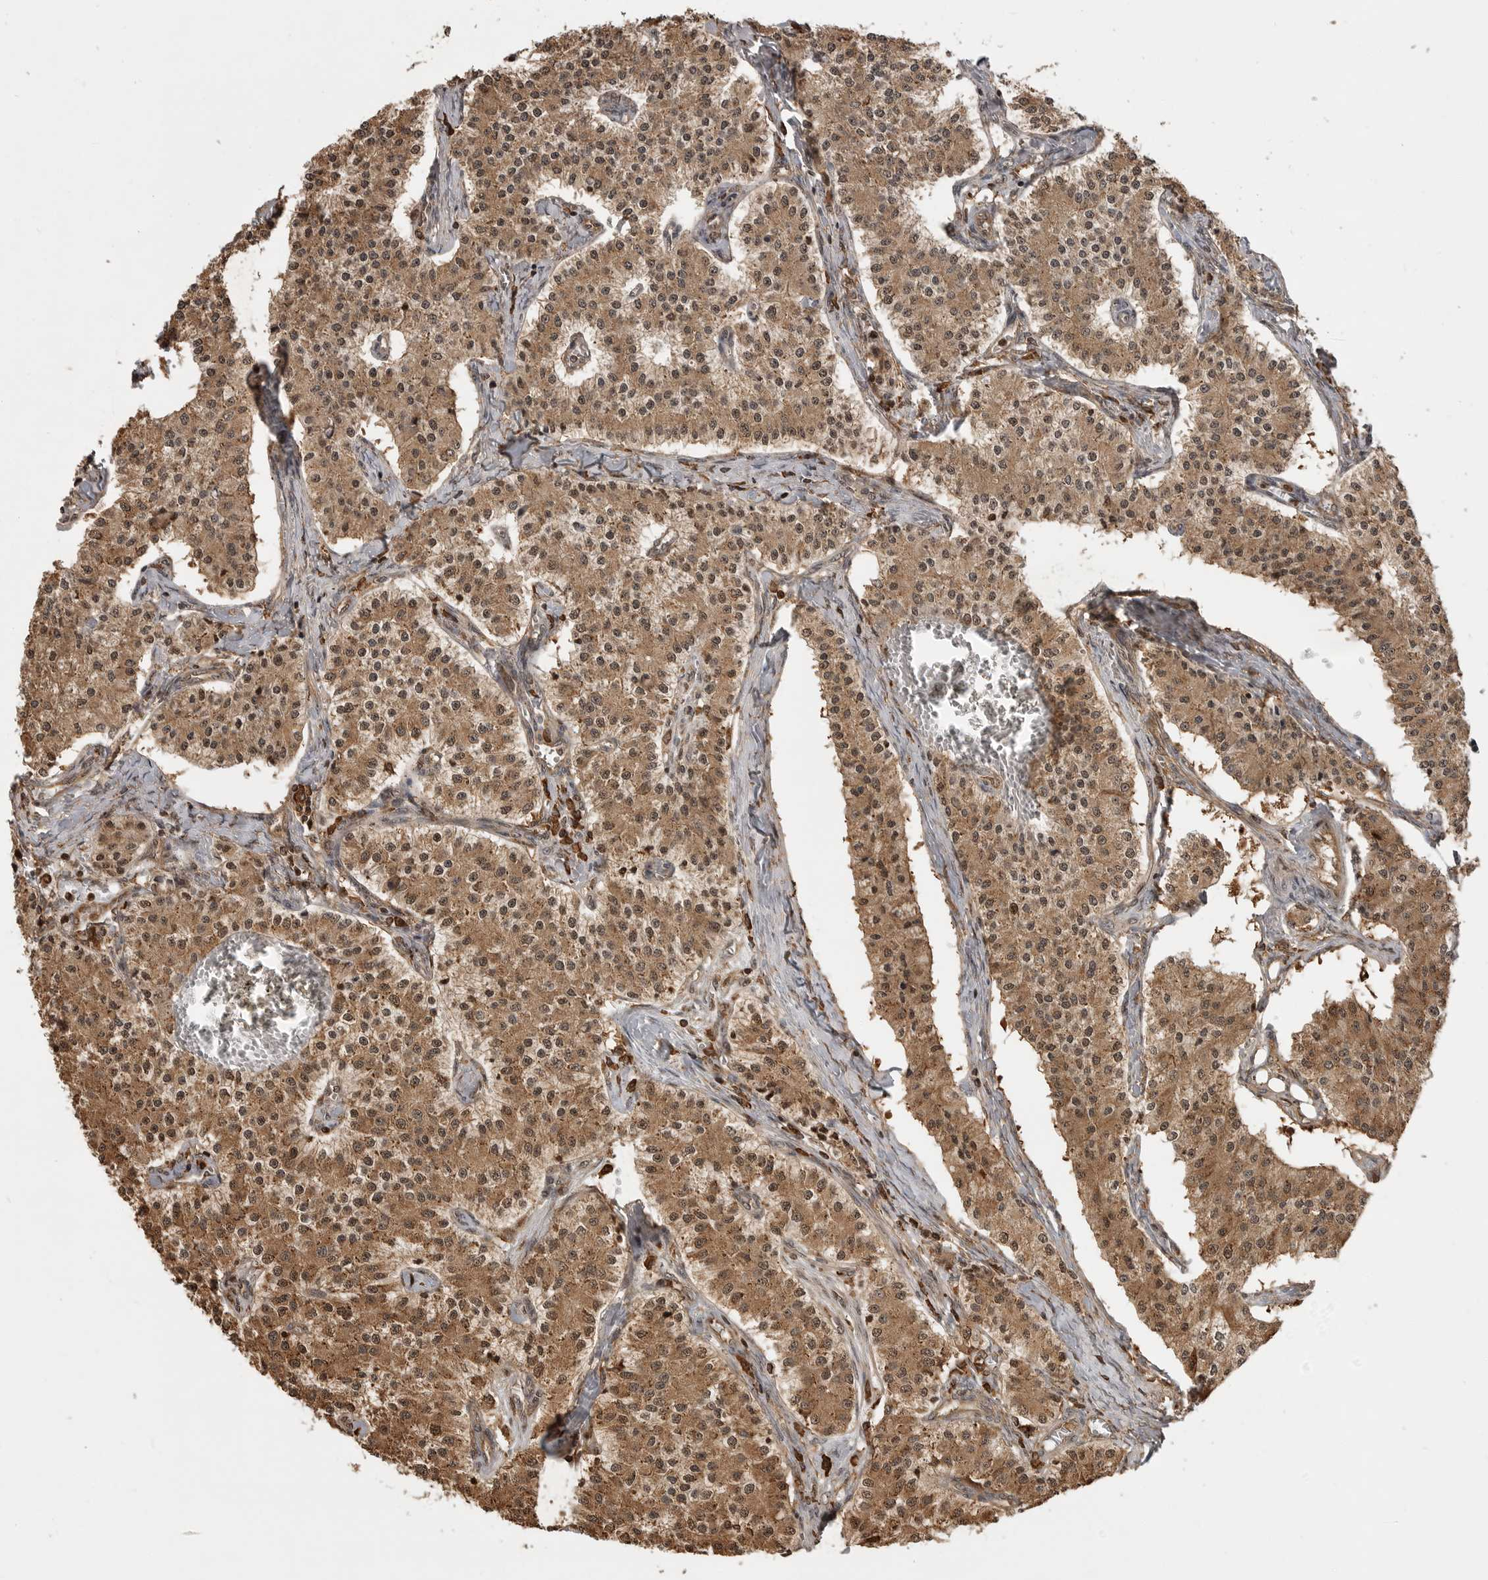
{"staining": {"intensity": "moderate", "quantity": ">75%", "location": "cytoplasmic/membranous,nuclear"}, "tissue": "carcinoid", "cell_type": "Tumor cells", "image_type": "cancer", "snomed": [{"axis": "morphology", "description": "Carcinoid, malignant, NOS"}, {"axis": "topography", "description": "Colon"}], "caption": "There is medium levels of moderate cytoplasmic/membranous and nuclear expression in tumor cells of carcinoid, as demonstrated by immunohistochemical staining (brown color).", "gene": "BMP2K", "patient": {"sex": "female", "age": 52}}